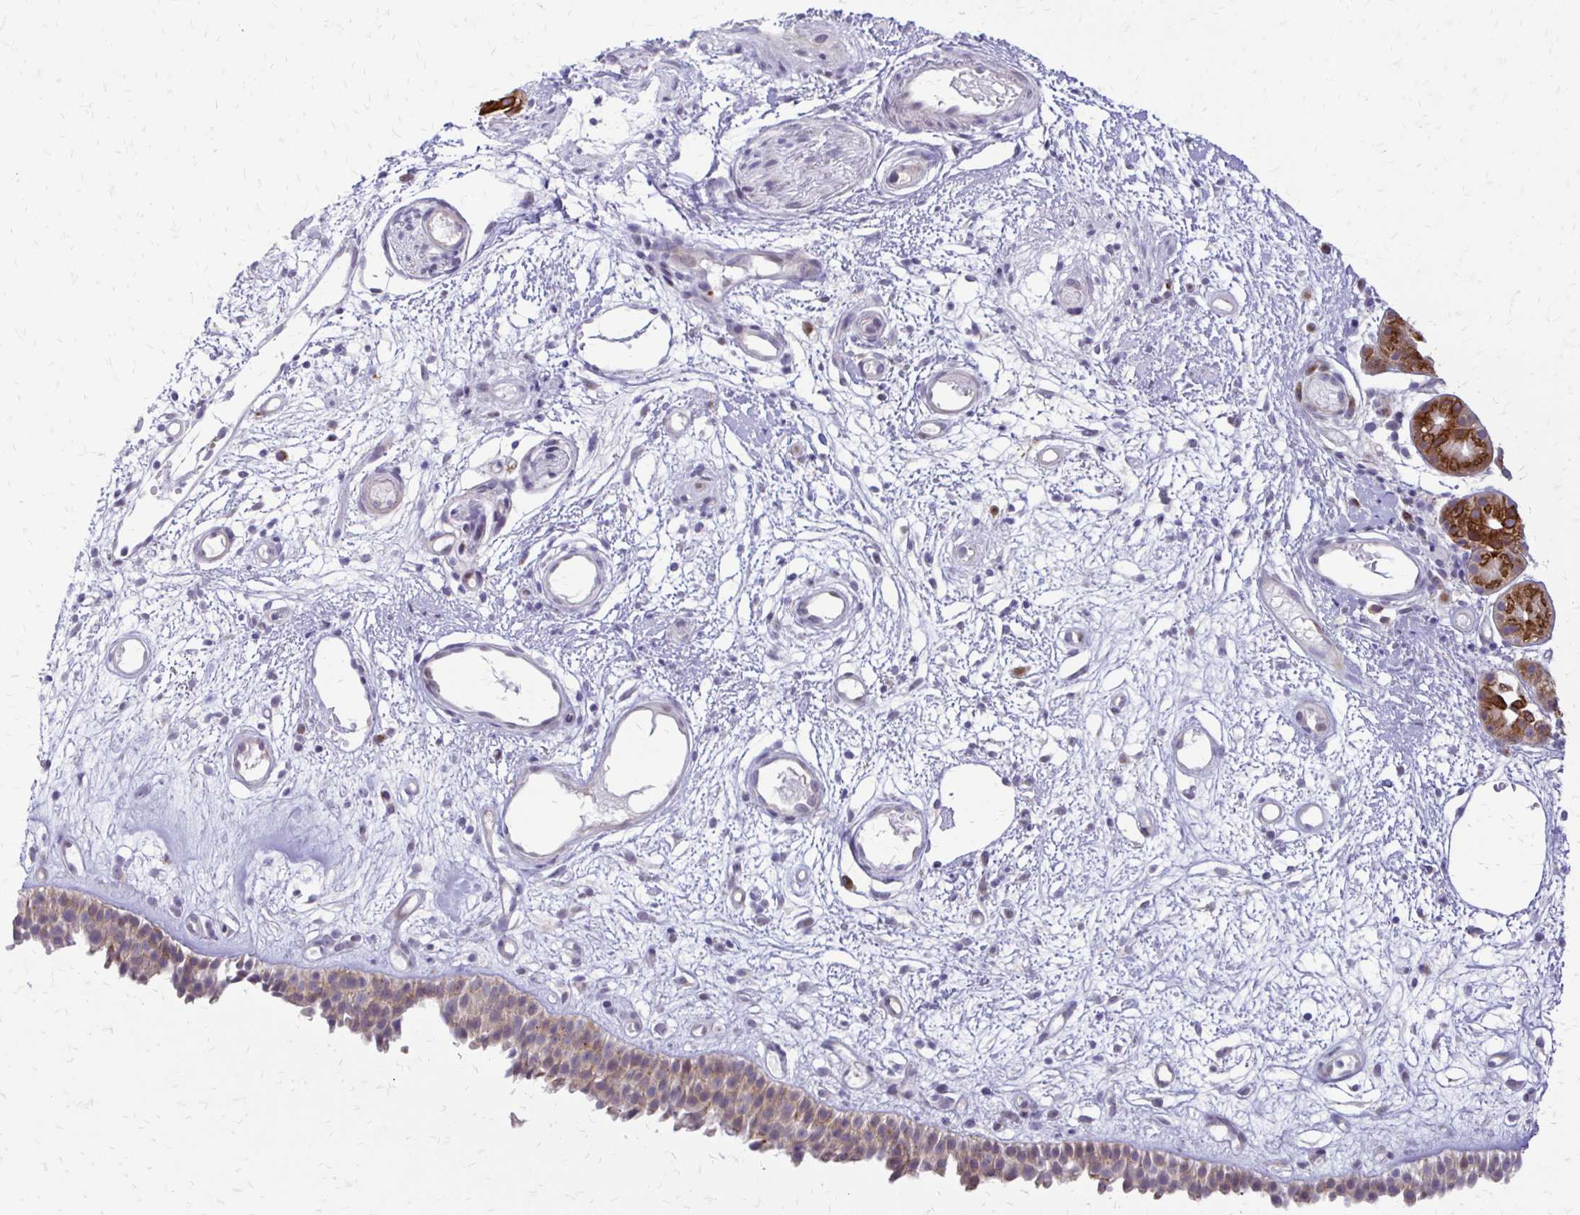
{"staining": {"intensity": "moderate", "quantity": "25%-75%", "location": "cytoplasmic/membranous"}, "tissue": "nasopharynx", "cell_type": "Respiratory epithelial cells", "image_type": "normal", "snomed": [{"axis": "morphology", "description": "Normal tissue, NOS"}, {"axis": "morphology", "description": "Inflammation, NOS"}, {"axis": "topography", "description": "Nasopharynx"}], "caption": "Protein expression analysis of unremarkable nasopharynx demonstrates moderate cytoplasmic/membranous staining in about 25%-75% of respiratory epithelial cells. The protein is shown in brown color, while the nuclei are stained blue.", "gene": "EPYC", "patient": {"sex": "male", "age": 54}}